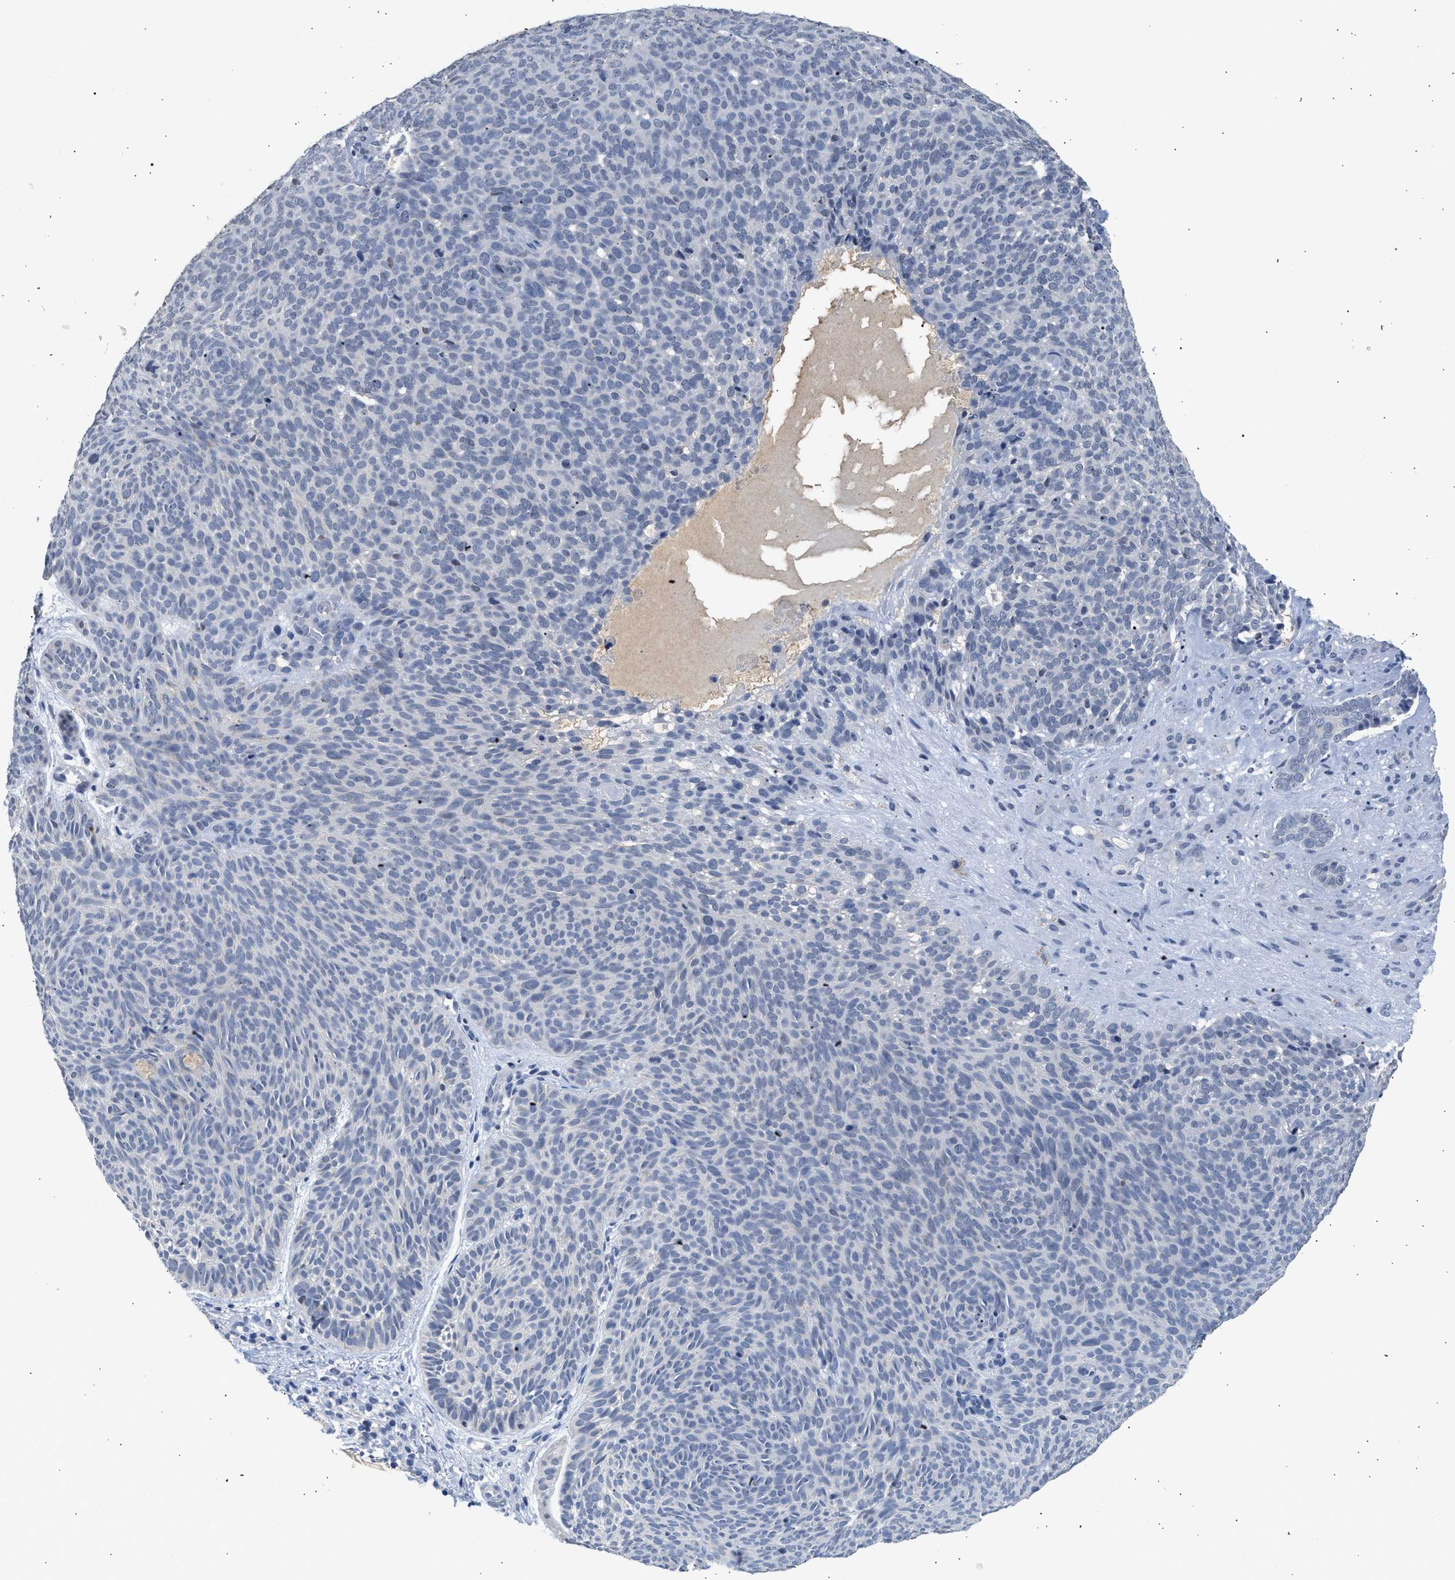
{"staining": {"intensity": "negative", "quantity": "none", "location": "none"}, "tissue": "skin cancer", "cell_type": "Tumor cells", "image_type": "cancer", "snomed": [{"axis": "morphology", "description": "Basal cell carcinoma"}, {"axis": "topography", "description": "Skin"}], "caption": "This is an IHC image of human skin cancer. There is no expression in tumor cells.", "gene": "PPM1L", "patient": {"sex": "male", "age": 61}}